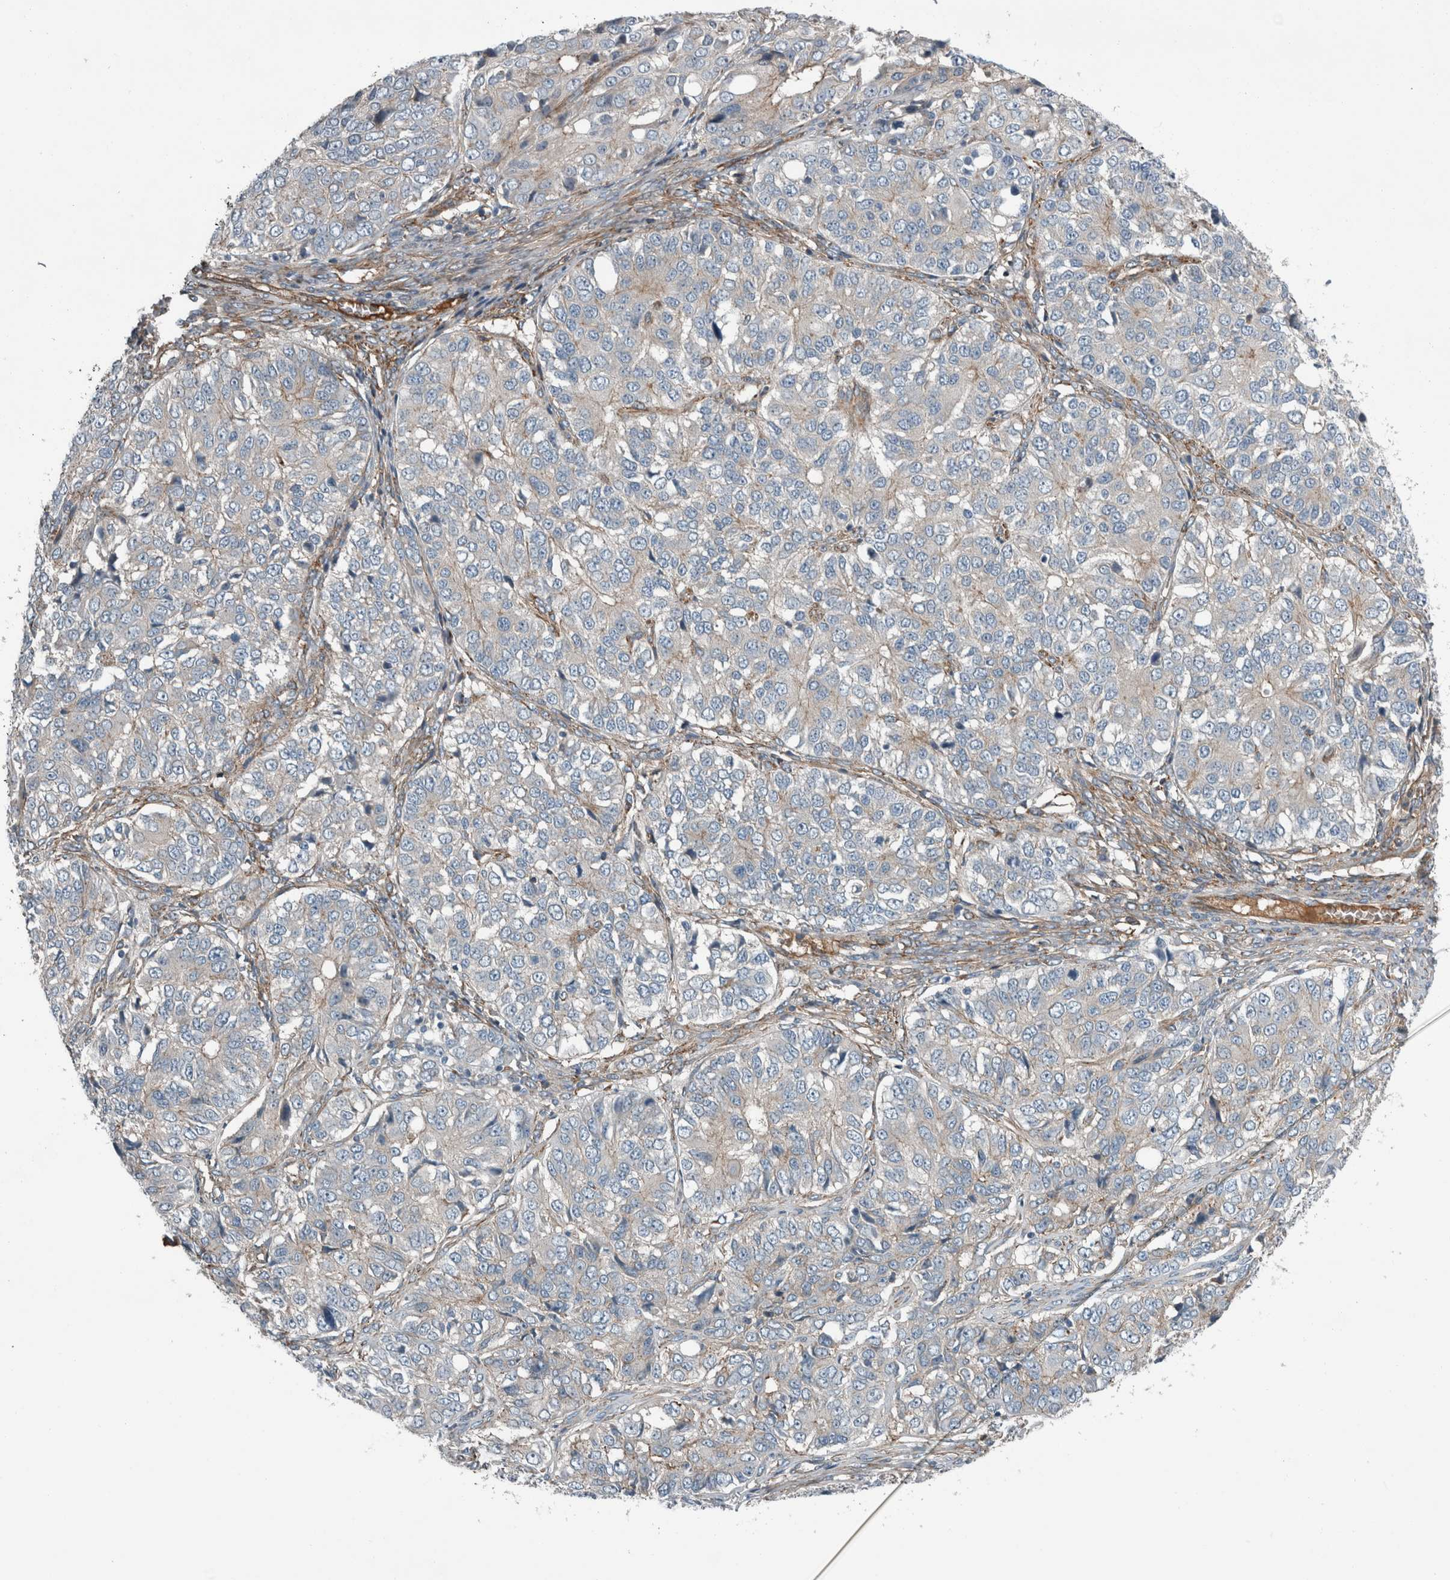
{"staining": {"intensity": "negative", "quantity": "none", "location": "none"}, "tissue": "ovarian cancer", "cell_type": "Tumor cells", "image_type": "cancer", "snomed": [{"axis": "morphology", "description": "Carcinoma, endometroid"}, {"axis": "topography", "description": "Ovary"}], "caption": "Ovarian cancer (endometroid carcinoma) was stained to show a protein in brown. There is no significant expression in tumor cells. Nuclei are stained in blue.", "gene": "GLT8D2", "patient": {"sex": "female", "age": 51}}